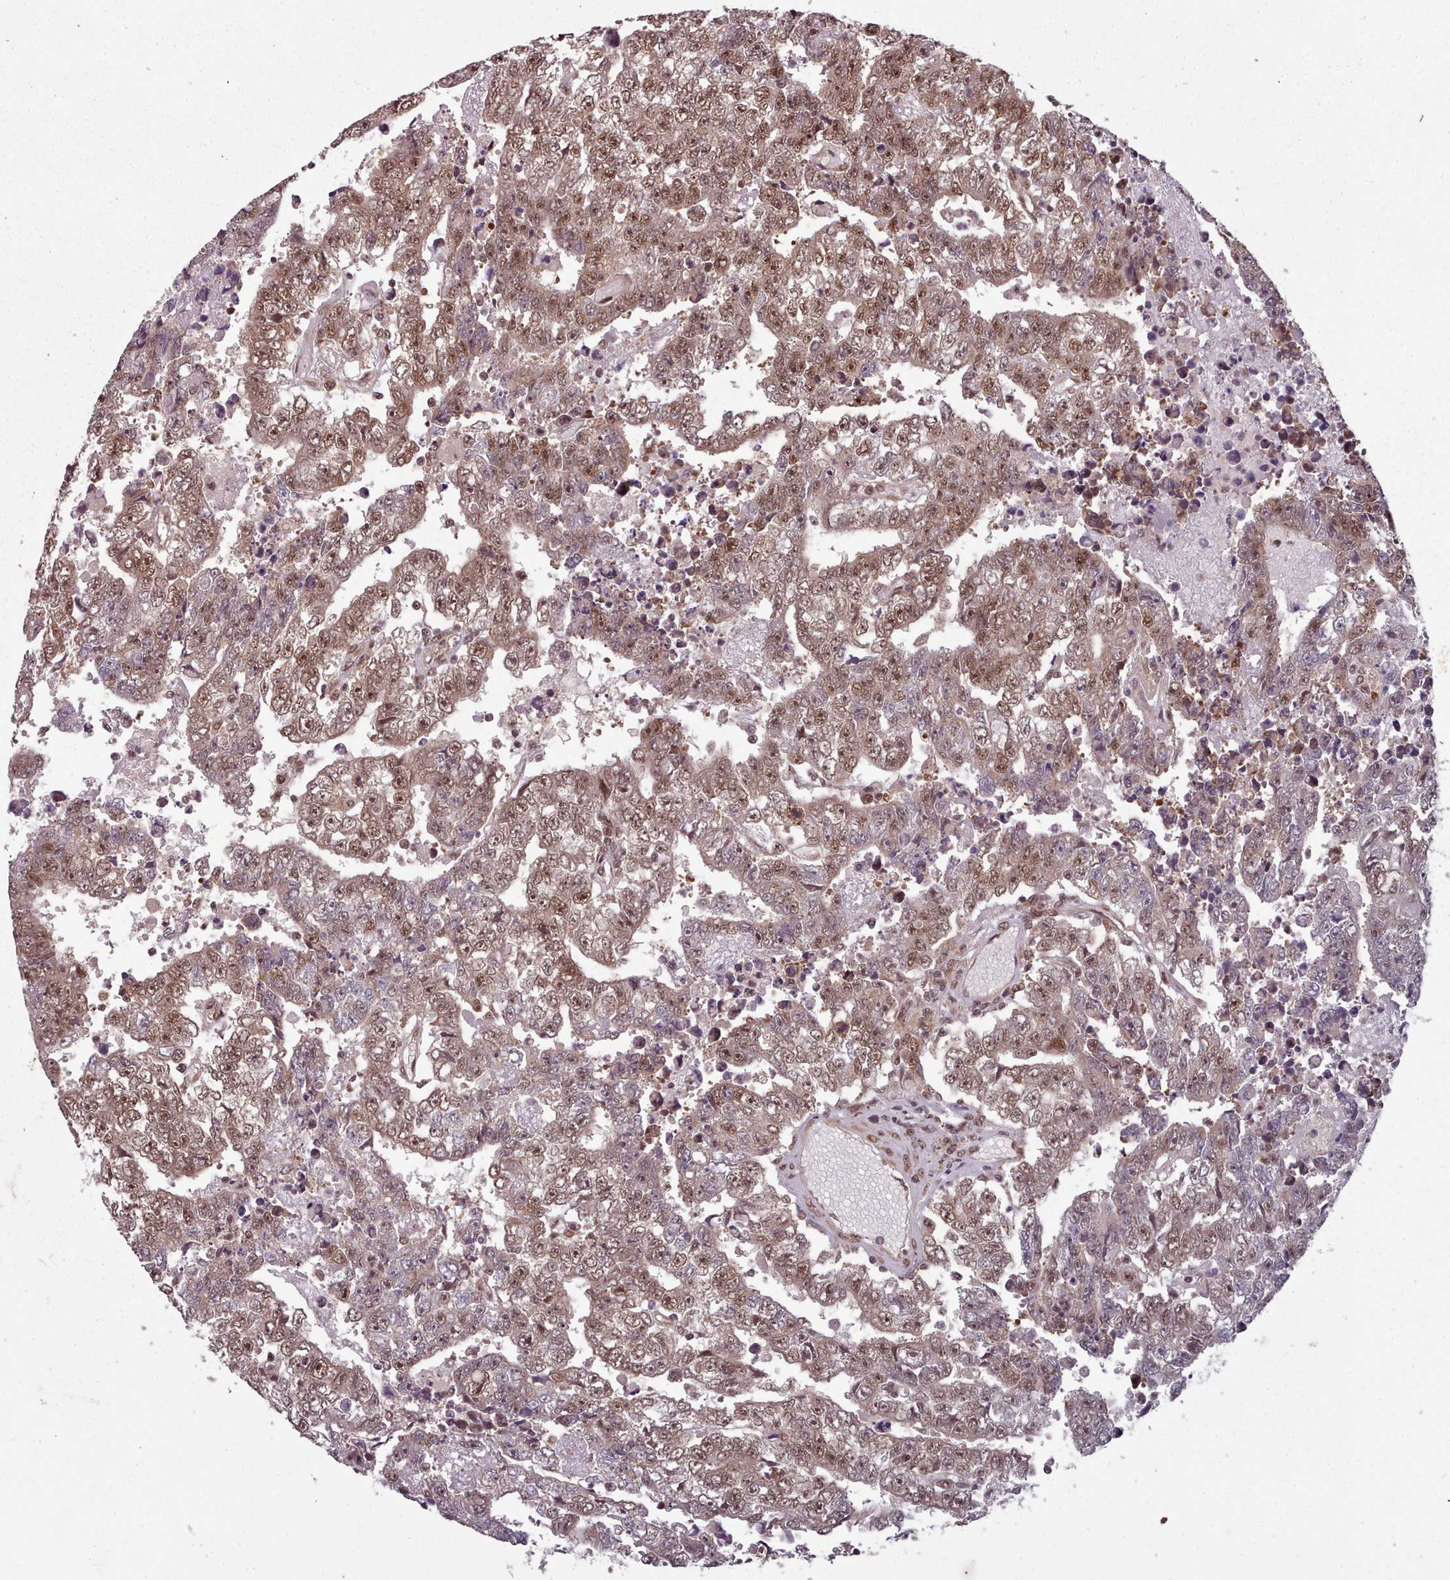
{"staining": {"intensity": "moderate", "quantity": ">75%", "location": "cytoplasmic/membranous,nuclear"}, "tissue": "testis cancer", "cell_type": "Tumor cells", "image_type": "cancer", "snomed": [{"axis": "morphology", "description": "Carcinoma, Embryonal, NOS"}, {"axis": "topography", "description": "Testis"}], "caption": "Approximately >75% of tumor cells in testis cancer display moderate cytoplasmic/membranous and nuclear protein staining as visualized by brown immunohistochemical staining.", "gene": "DHX8", "patient": {"sex": "male", "age": 25}}